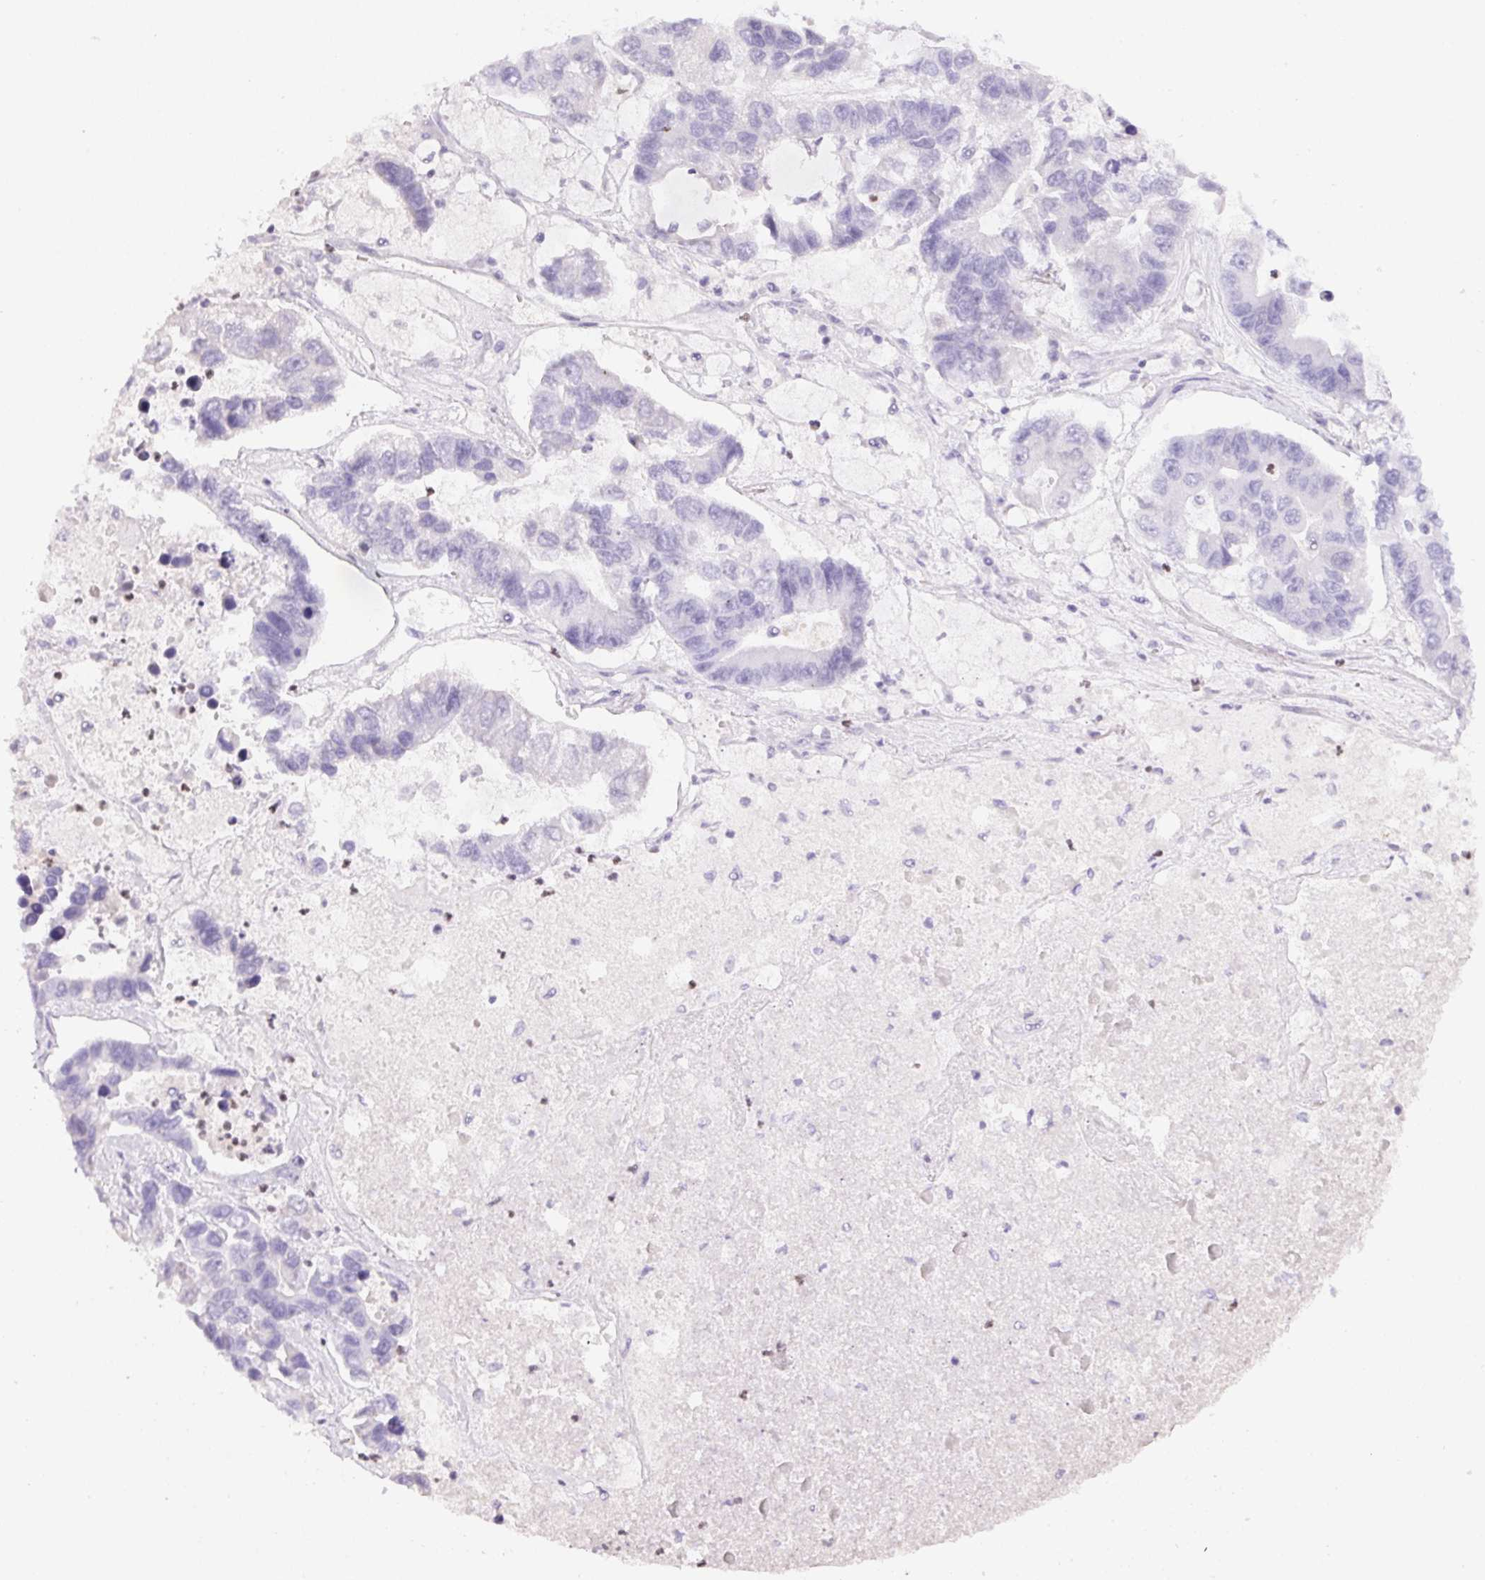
{"staining": {"intensity": "negative", "quantity": "none", "location": "none"}, "tissue": "lung cancer", "cell_type": "Tumor cells", "image_type": "cancer", "snomed": [{"axis": "morphology", "description": "Adenocarcinoma, NOS"}, {"axis": "topography", "description": "Bronchus"}, {"axis": "topography", "description": "Lung"}], "caption": "IHC histopathology image of neoplastic tissue: human adenocarcinoma (lung) stained with DAB (3,3'-diaminobenzidine) demonstrates no significant protein staining in tumor cells.", "gene": "PADI4", "patient": {"sex": "female", "age": 51}}